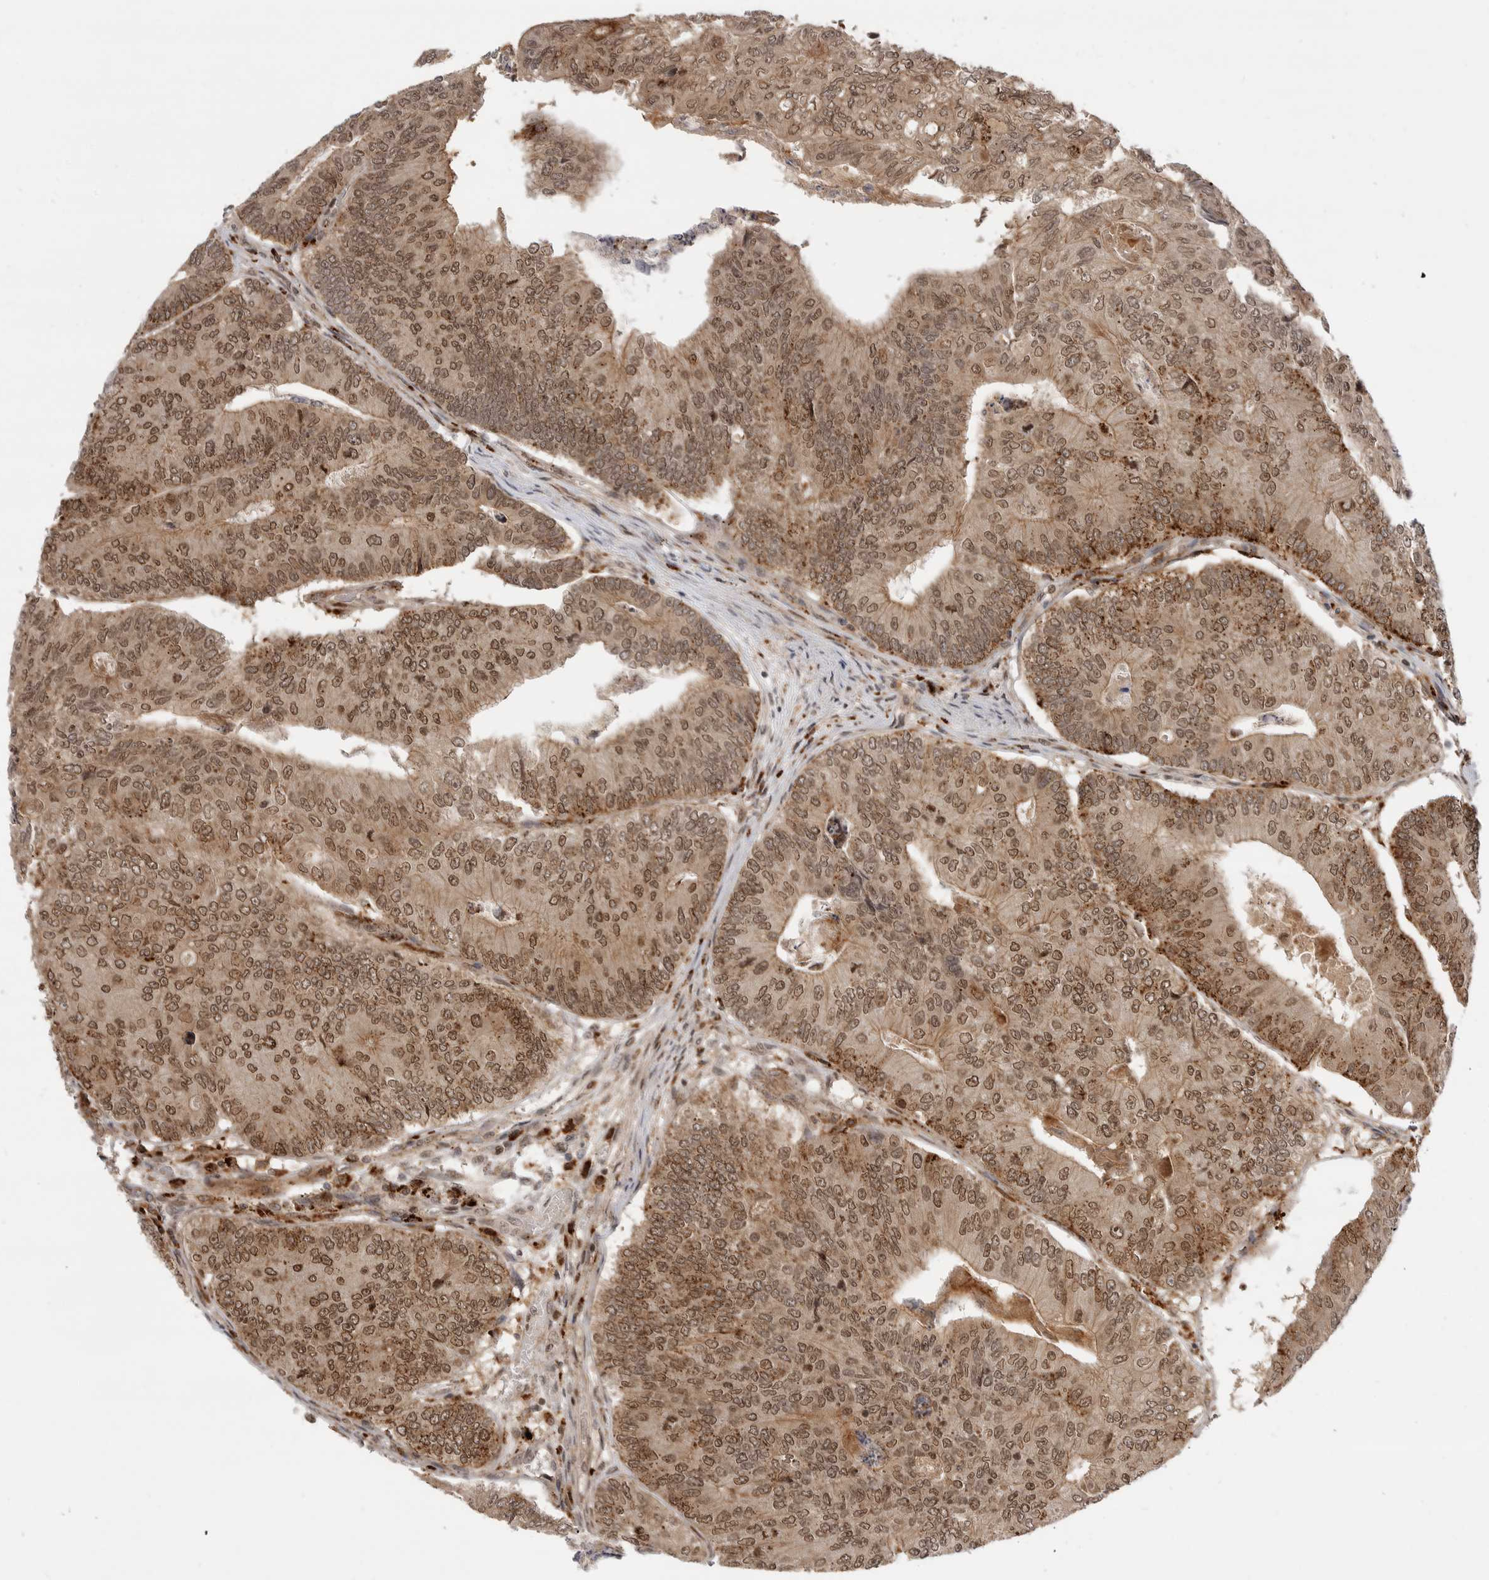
{"staining": {"intensity": "moderate", "quantity": ">75%", "location": "cytoplasmic/membranous,nuclear"}, "tissue": "colorectal cancer", "cell_type": "Tumor cells", "image_type": "cancer", "snomed": [{"axis": "morphology", "description": "Adenocarcinoma, NOS"}, {"axis": "topography", "description": "Colon"}], "caption": "Immunohistochemistry of human colorectal cancer demonstrates medium levels of moderate cytoplasmic/membranous and nuclear expression in about >75% of tumor cells.", "gene": "CSNK1G3", "patient": {"sex": "female", "age": 67}}